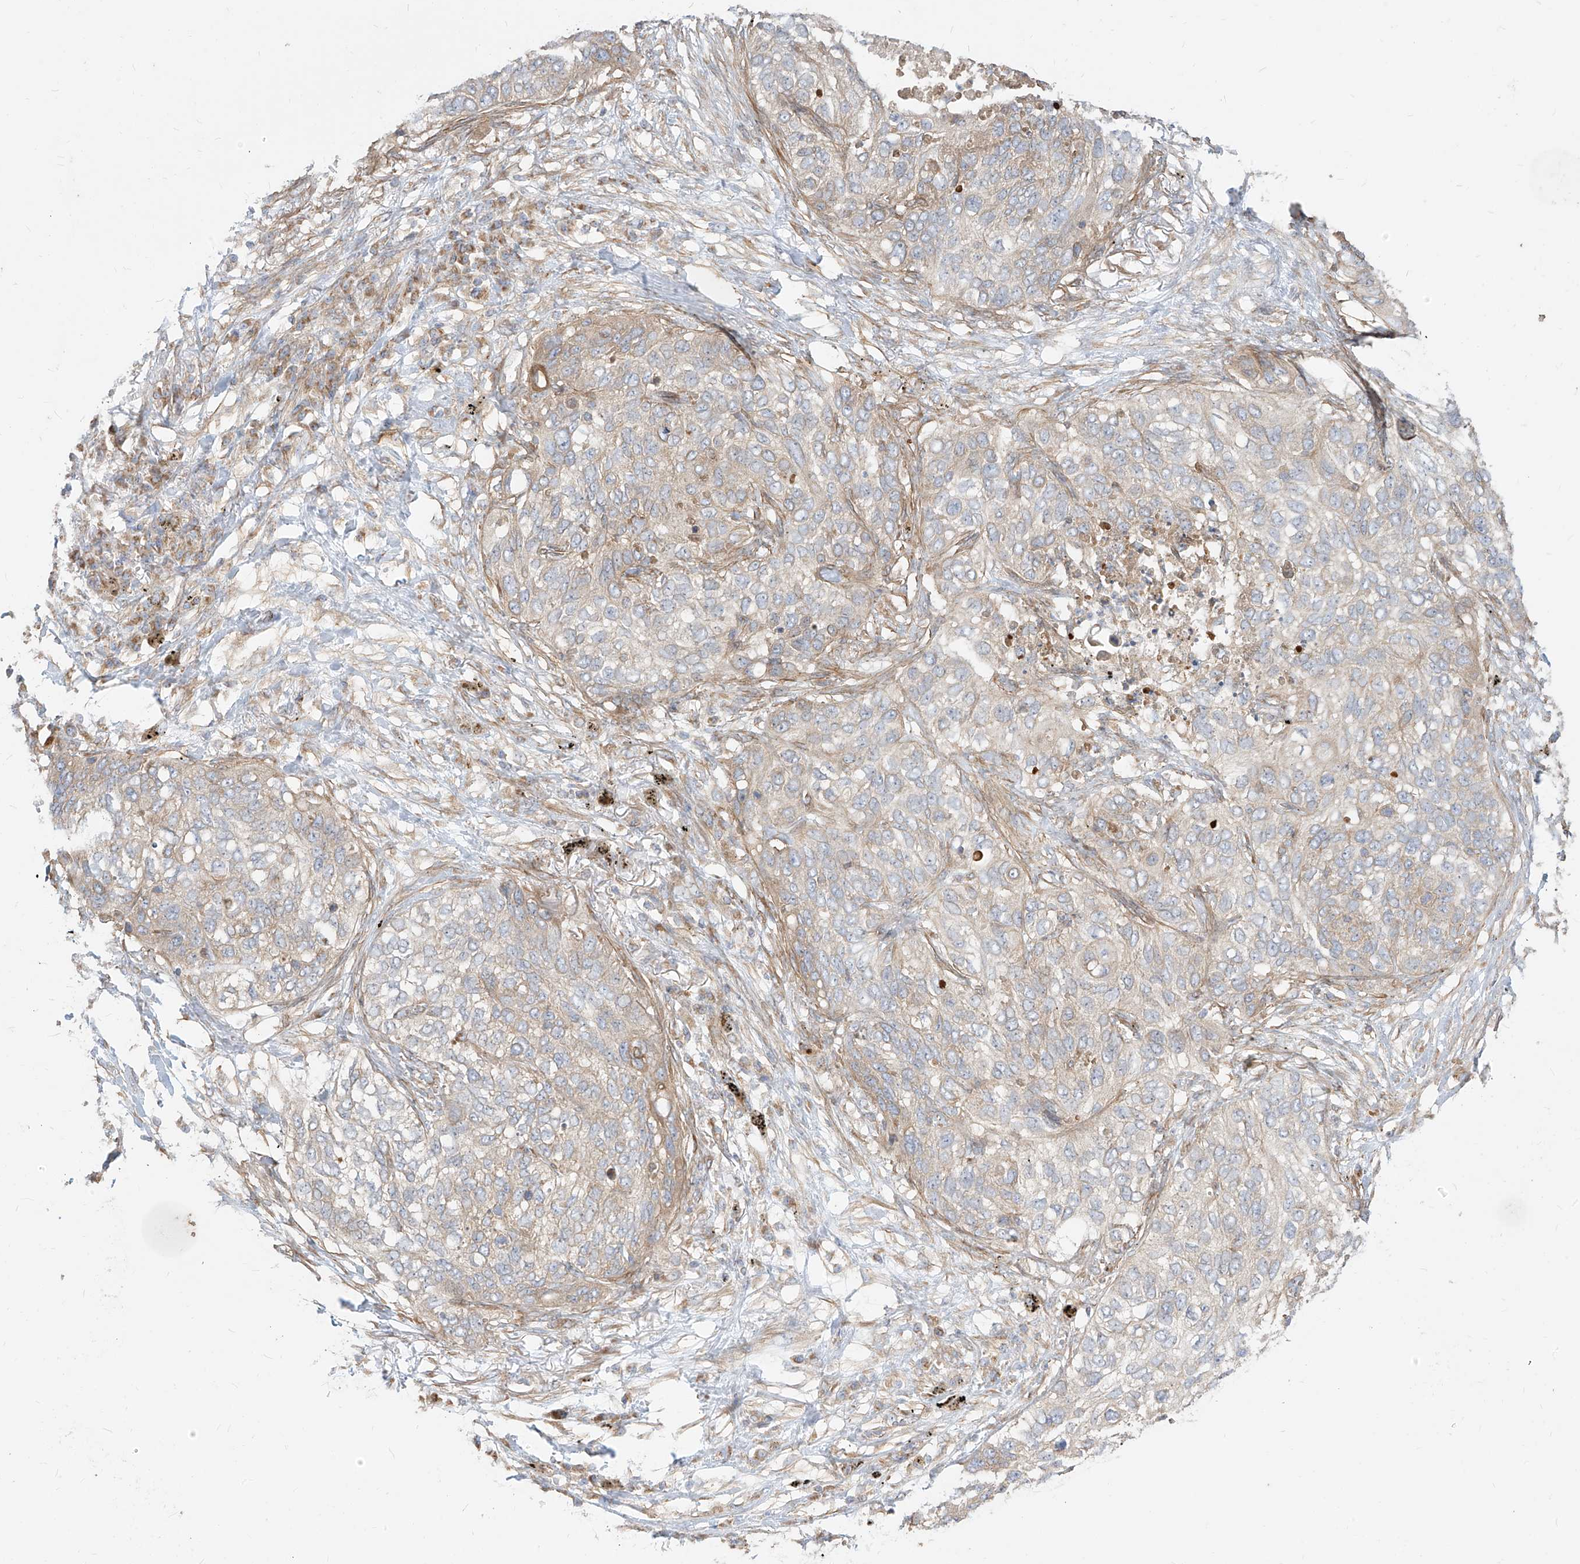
{"staining": {"intensity": "weak", "quantity": "<25%", "location": "cytoplasmic/membranous"}, "tissue": "lung cancer", "cell_type": "Tumor cells", "image_type": "cancer", "snomed": [{"axis": "morphology", "description": "Squamous cell carcinoma, NOS"}, {"axis": "topography", "description": "Lung"}], "caption": "The immunohistochemistry (IHC) micrograph has no significant staining in tumor cells of lung cancer tissue.", "gene": "PLCL1", "patient": {"sex": "female", "age": 63}}